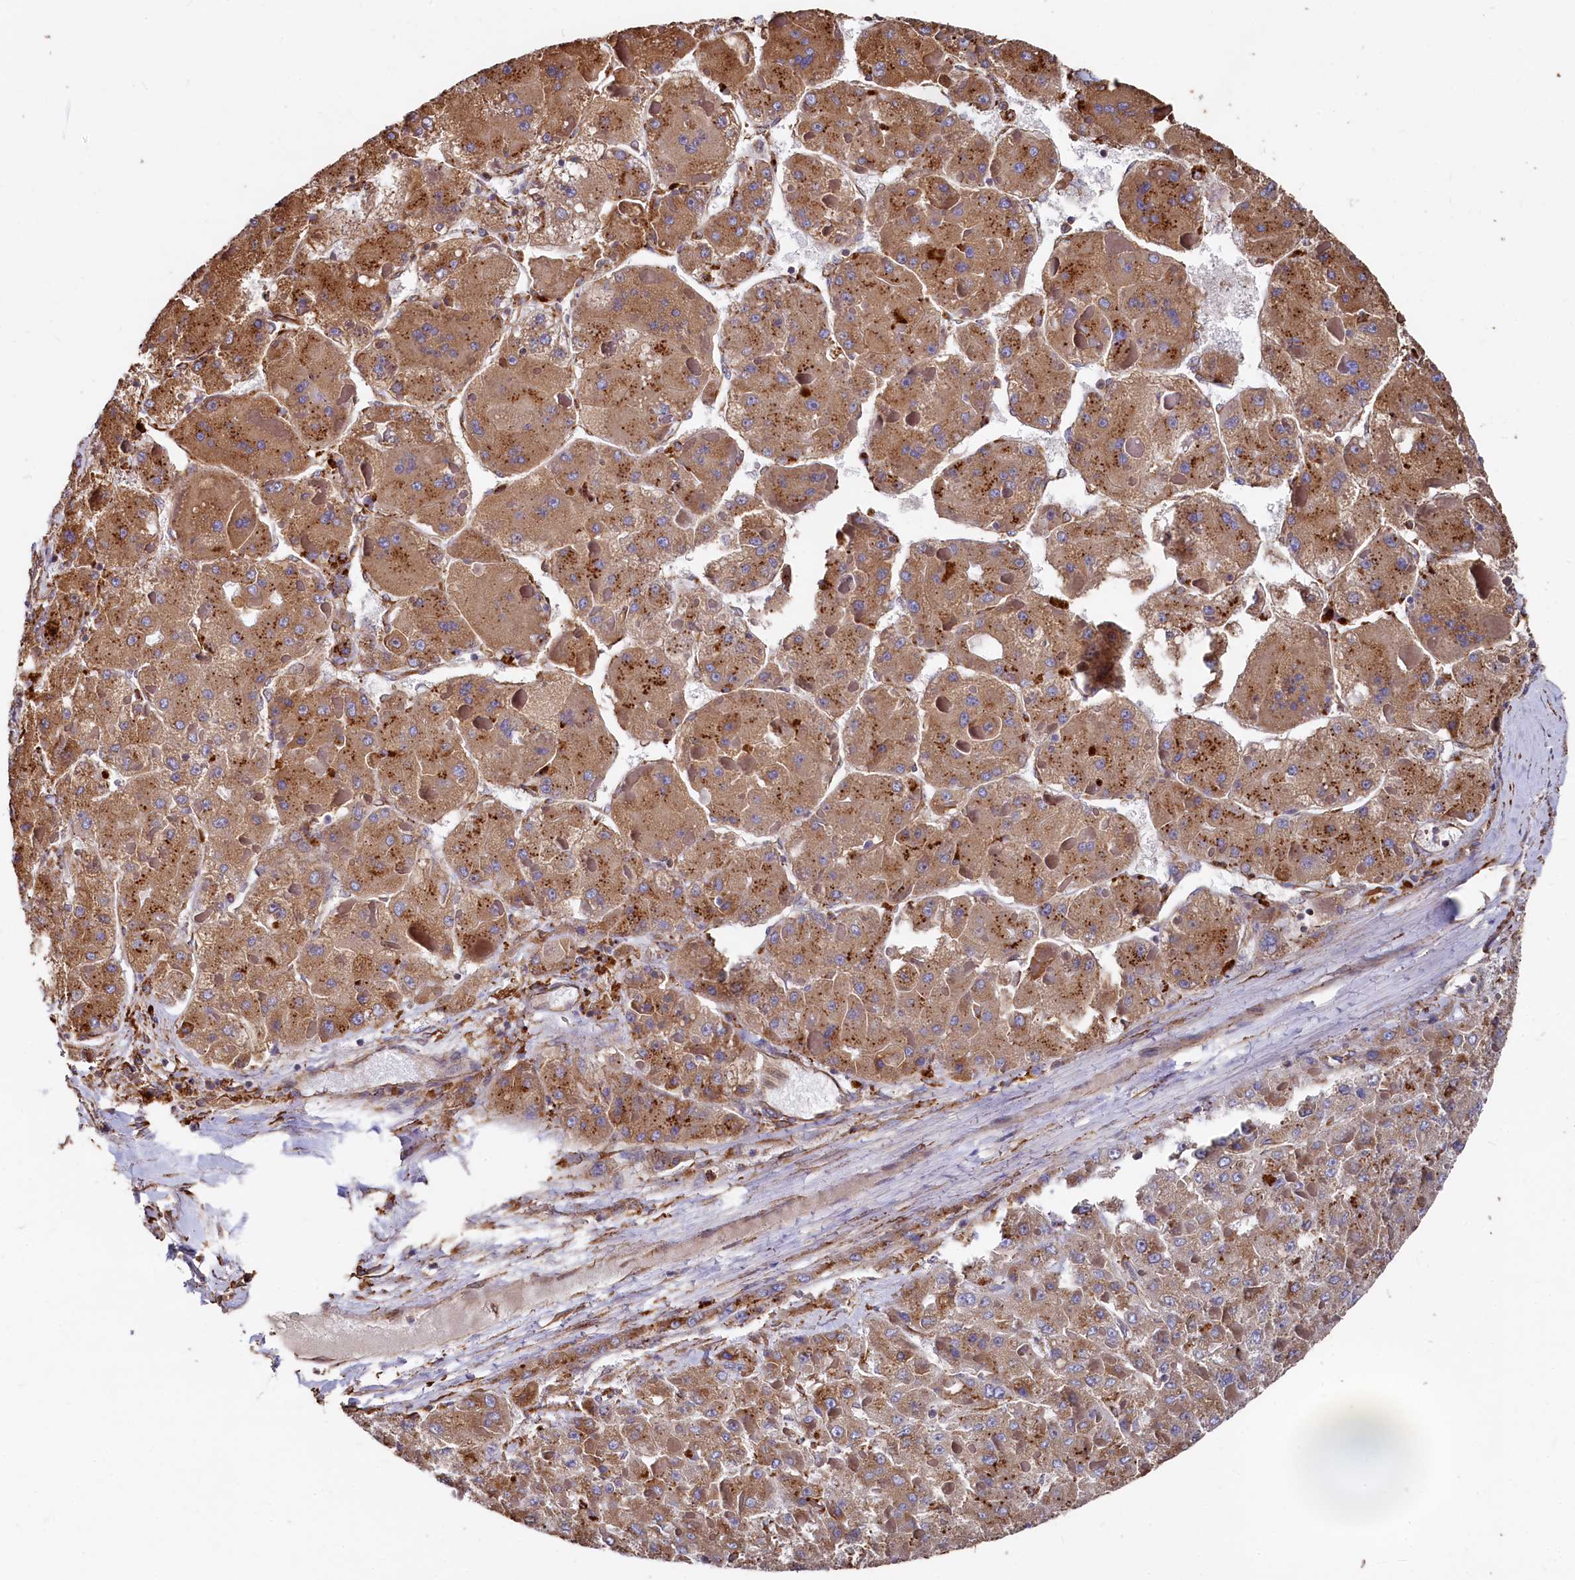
{"staining": {"intensity": "moderate", "quantity": ">75%", "location": "cytoplasmic/membranous"}, "tissue": "liver cancer", "cell_type": "Tumor cells", "image_type": "cancer", "snomed": [{"axis": "morphology", "description": "Carcinoma, Hepatocellular, NOS"}, {"axis": "topography", "description": "Liver"}], "caption": "A medium amount of moderate cytoplasmic/membranous positivity is identified in about >75% of tumor cells in hepatocellular carcinoma (liver) tissue.", "gene": "NEURL1B", "patient": {"sex": "female", "age": 73}}